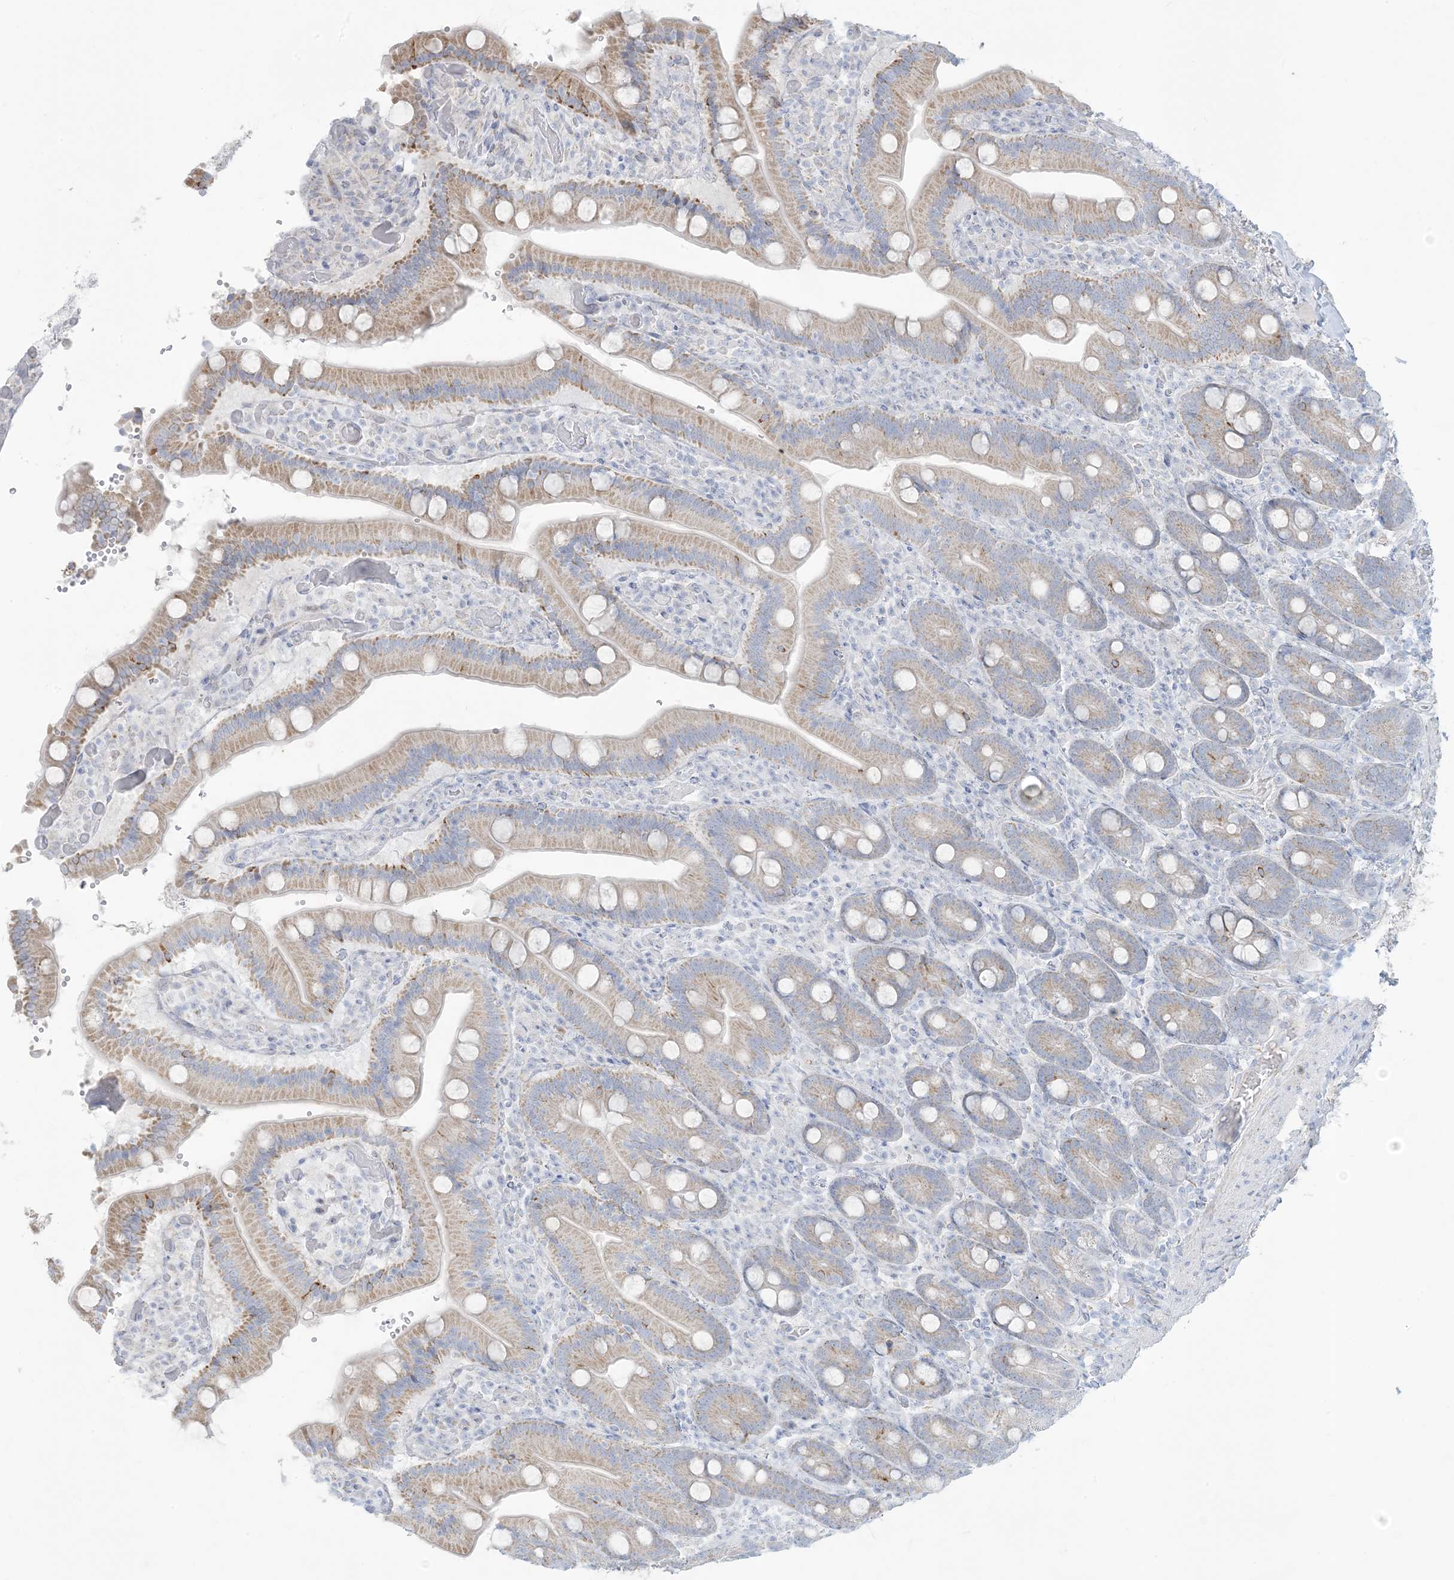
{"staining": {"intensity": "weak", "quantity": "25%-75%", "location": "cytoplasmic/membranous"}, "tissue": "duodenum", "cell_type": "Glandular cells", "image_type": "normal", "snomed": [{"axis": "morphology", "description": "Normal tissue, NOS"}, {"axis": "topography", "description": "Duodenum"}], "caption": "Immunohistochemical staining of normal human duodenum reveals weak cytoplasmic/membranous protein expression in approximately 25%-75% of glandular cells.", "gene": "ZDHHC4", "patient": {"sex": "female", "age": 62}}